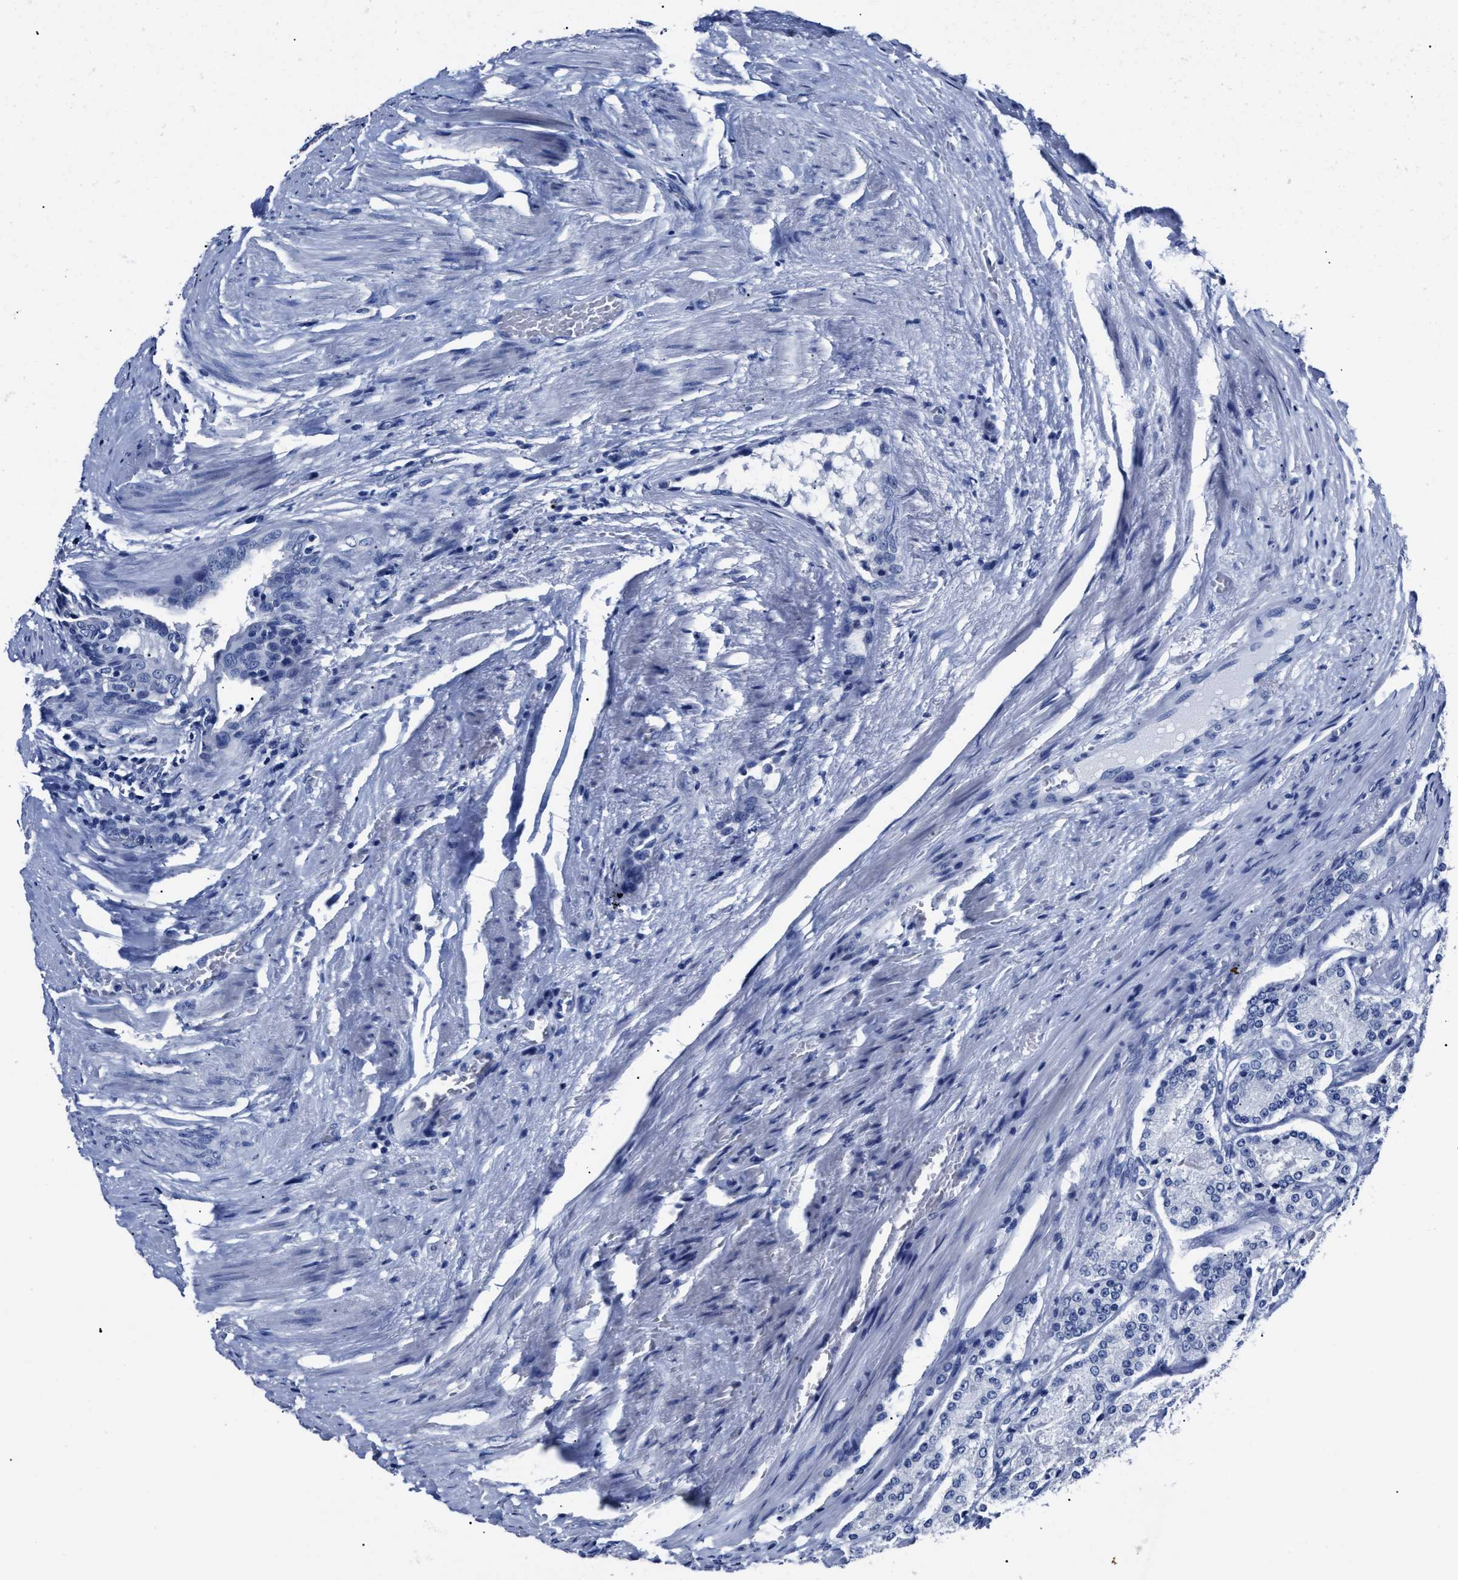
{"staining": {"intensity": "negative", "quantity": "none", "location": "none"}, "tissue": "prostate cancer", "cell_type": "Tumor cells", "image_type": "cancer", "snomed": [{"axis": "morphology", "description": "Adenocarcinoma, Medium grade"}, {"axis": "topography", "description": "Prostate"}], "caption": "Immunohistochemistry micrograph of neoplastic tissue: prostate medium-grade adenocarcinoma stained with DAB displays no significant protein positivity in tumor cells. (Immunohistochemistry, brightfield microscopy, high magnification).", "gene": "ALPG", "patient": {"sex": "male", "age": 72}}